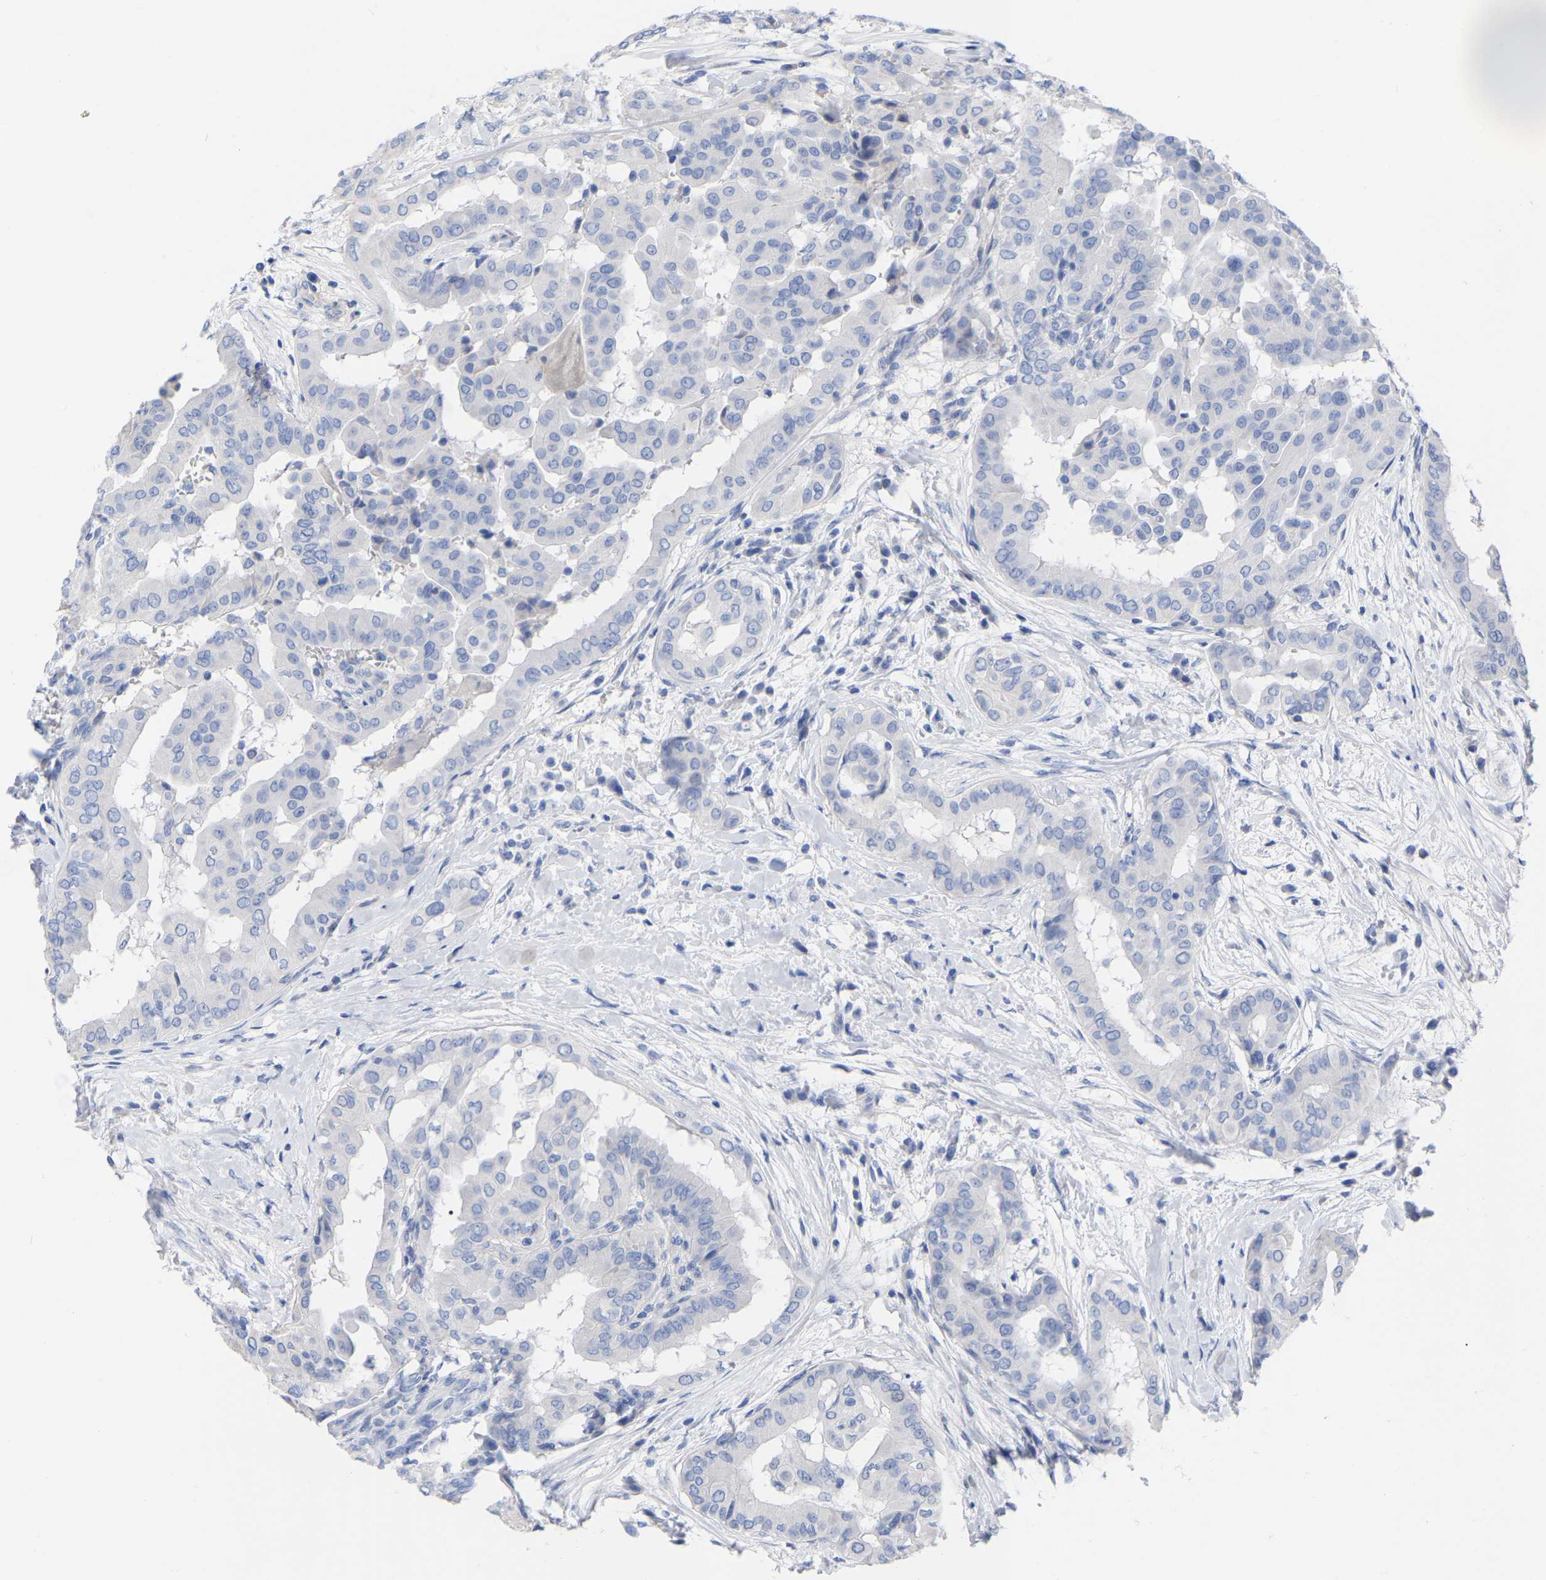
{"staining": {"intensity": "negative", "quantity": "none", "location": "none"}, "tissue": "thyroid cancer", "cell_type": "Tumor cells", "image_type": "cancer", "snomed": [{"axis": "morphology", "description": "Papillary adenocarcinoma, NOS"}, {"axis": "topography", "description": "Thyroid gland"}], "caption": "Immunohistochemistry (IHC) photomicrograph of neoplastic tissue: human papillary adenocarcinoma (thyroid) stained with DAB shows no significant protein positivity in tumor cells.", "gene": "HAPLN1", "patient": {"sex": "male", "age": 33}}